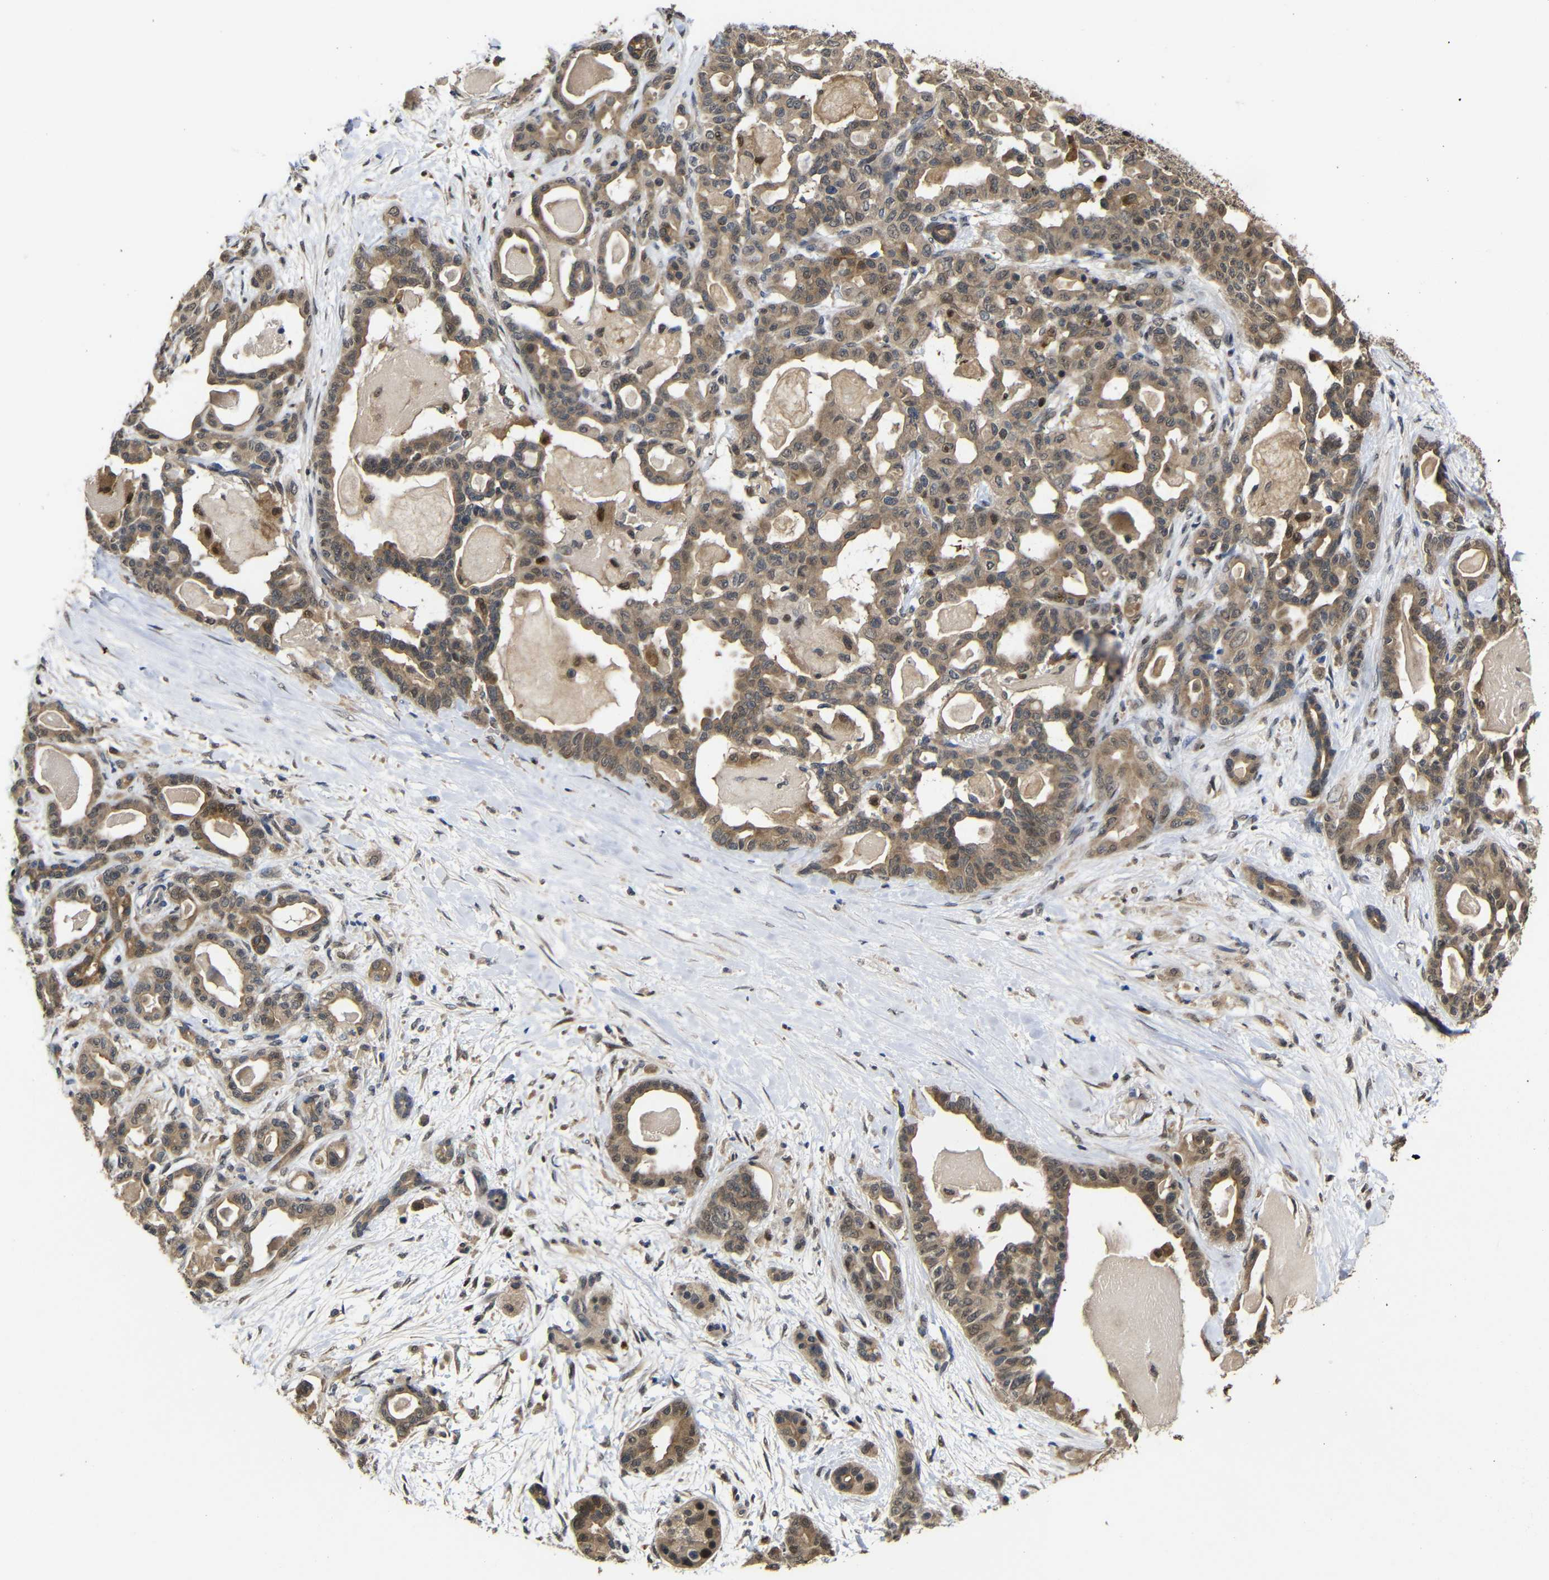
{"staining": {"intensity": "moderate", "quantity": ">75%", "location": "cytoplasmic/membranous"}, "tissue": "pancreatic cancer", "cell_type": "Tumor cells", "image_type": "cancer", "snomed": [{"axis": "morphology", "description": "Adenocarcinoma, NOS"}, {"axis": "topography", "description": "Pancreas"}], "caption": "A micrograph of pancreatic cancer (adenocarcinoma) stained for a protein displays moderate cytoplasmic/membranous brown staining in tumor cells. (DAB (3,3'-diaminobenzidine) IHC with brightfield microscopy, high magnification).", "gene": "ATG12", "patient": {"sex": "male", "age": 63}}